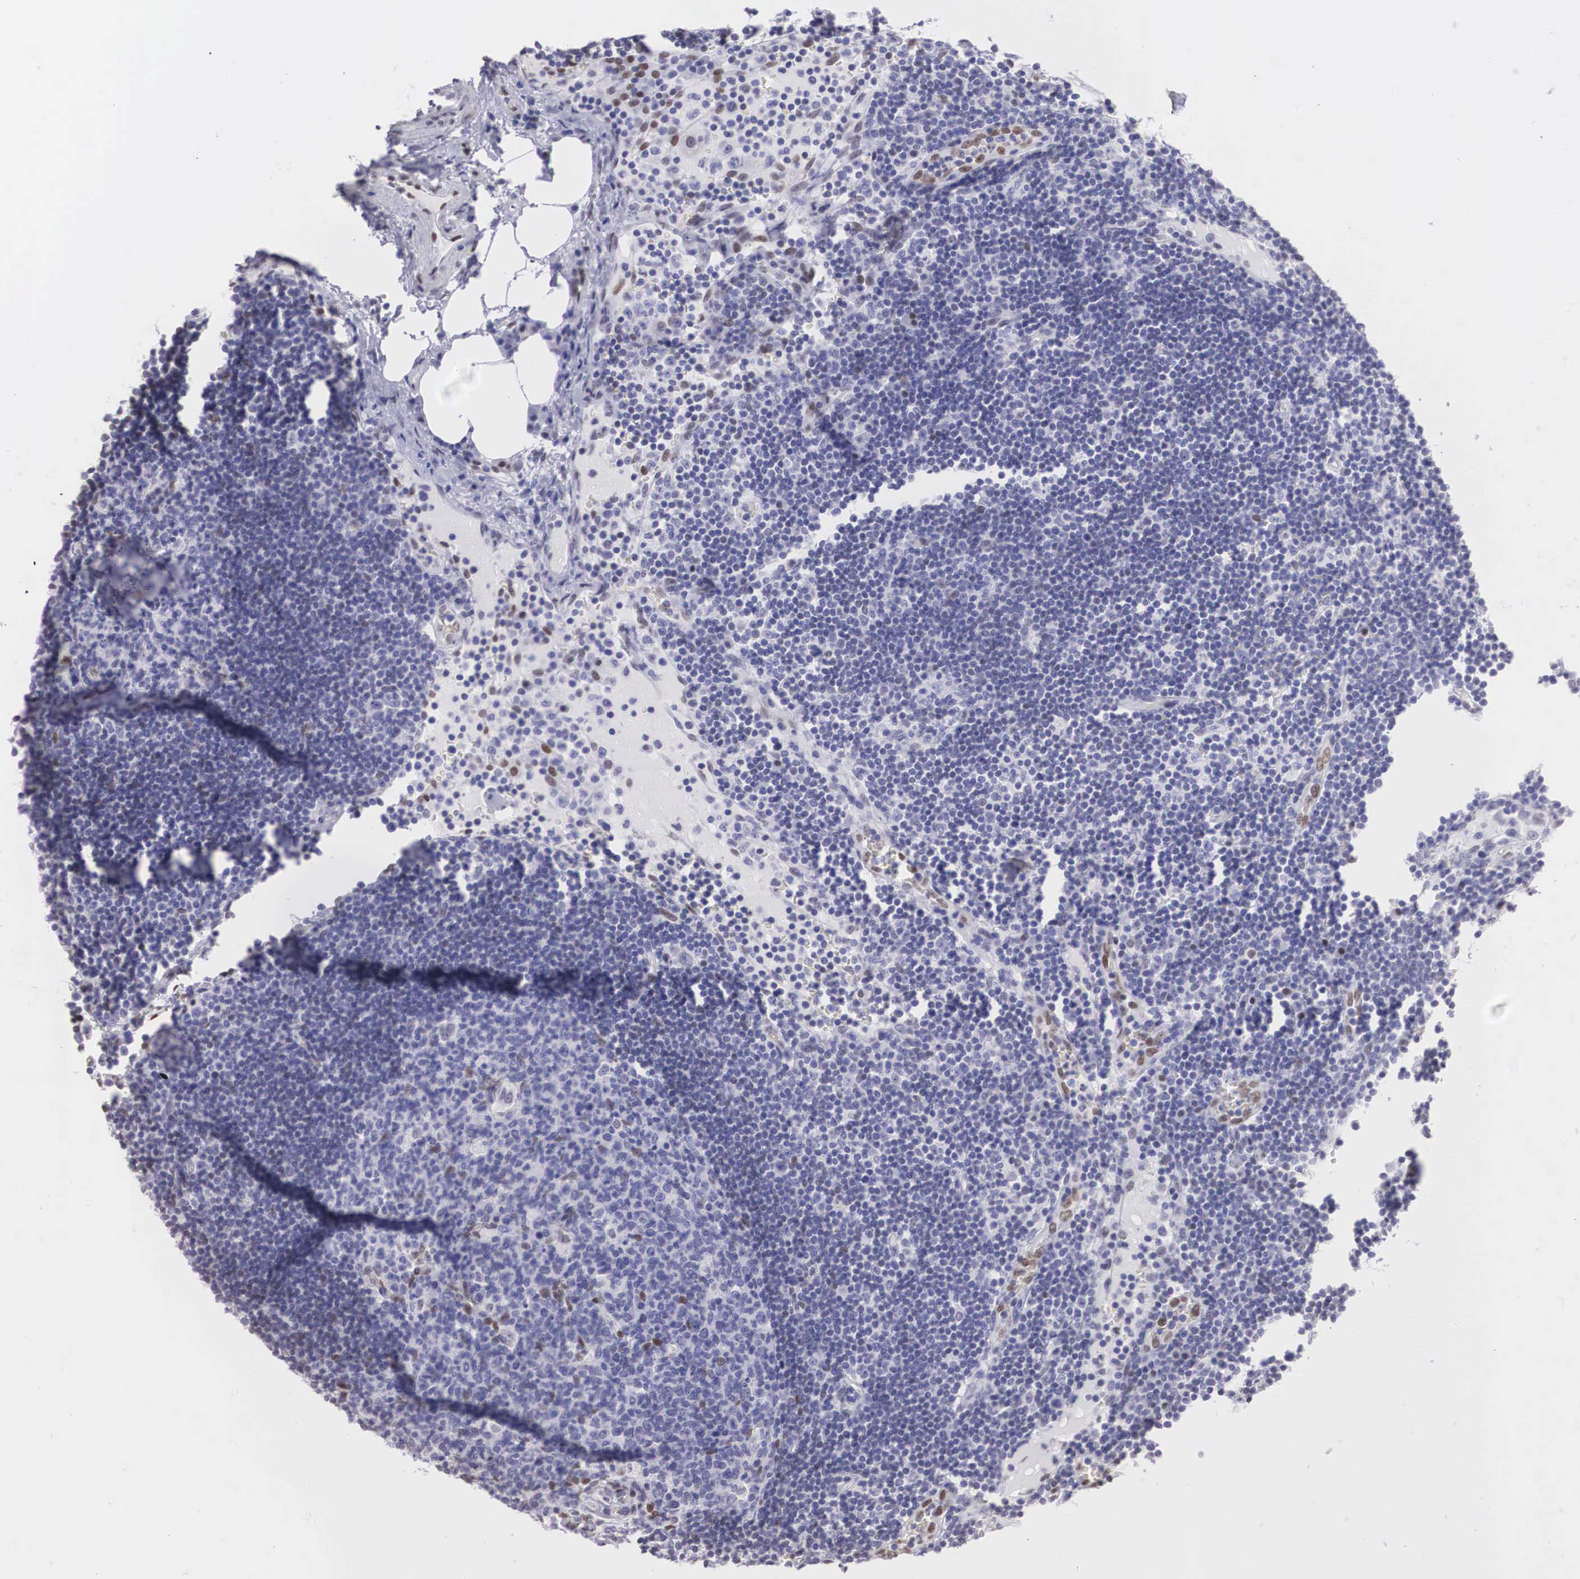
{"staining": {"intensity": "moderate", "quantity": "<25%", "location": "nuclear"}, "tissue": "lymph node", "cell_type": "Germinal center cells", "image_type": "normal", "snomed": [{"axis": "morphology", "description": "Normal tissue, NOS"}, {"axis": "topography", "description": "Lymph node"}], "caption": "IHC of normal human lymph node displays low levels of moderate nuclear staining in approximately <25% of germinal center cells.", "gene": "HMGN5", "patient": {"sex": "male", "age": 54}}